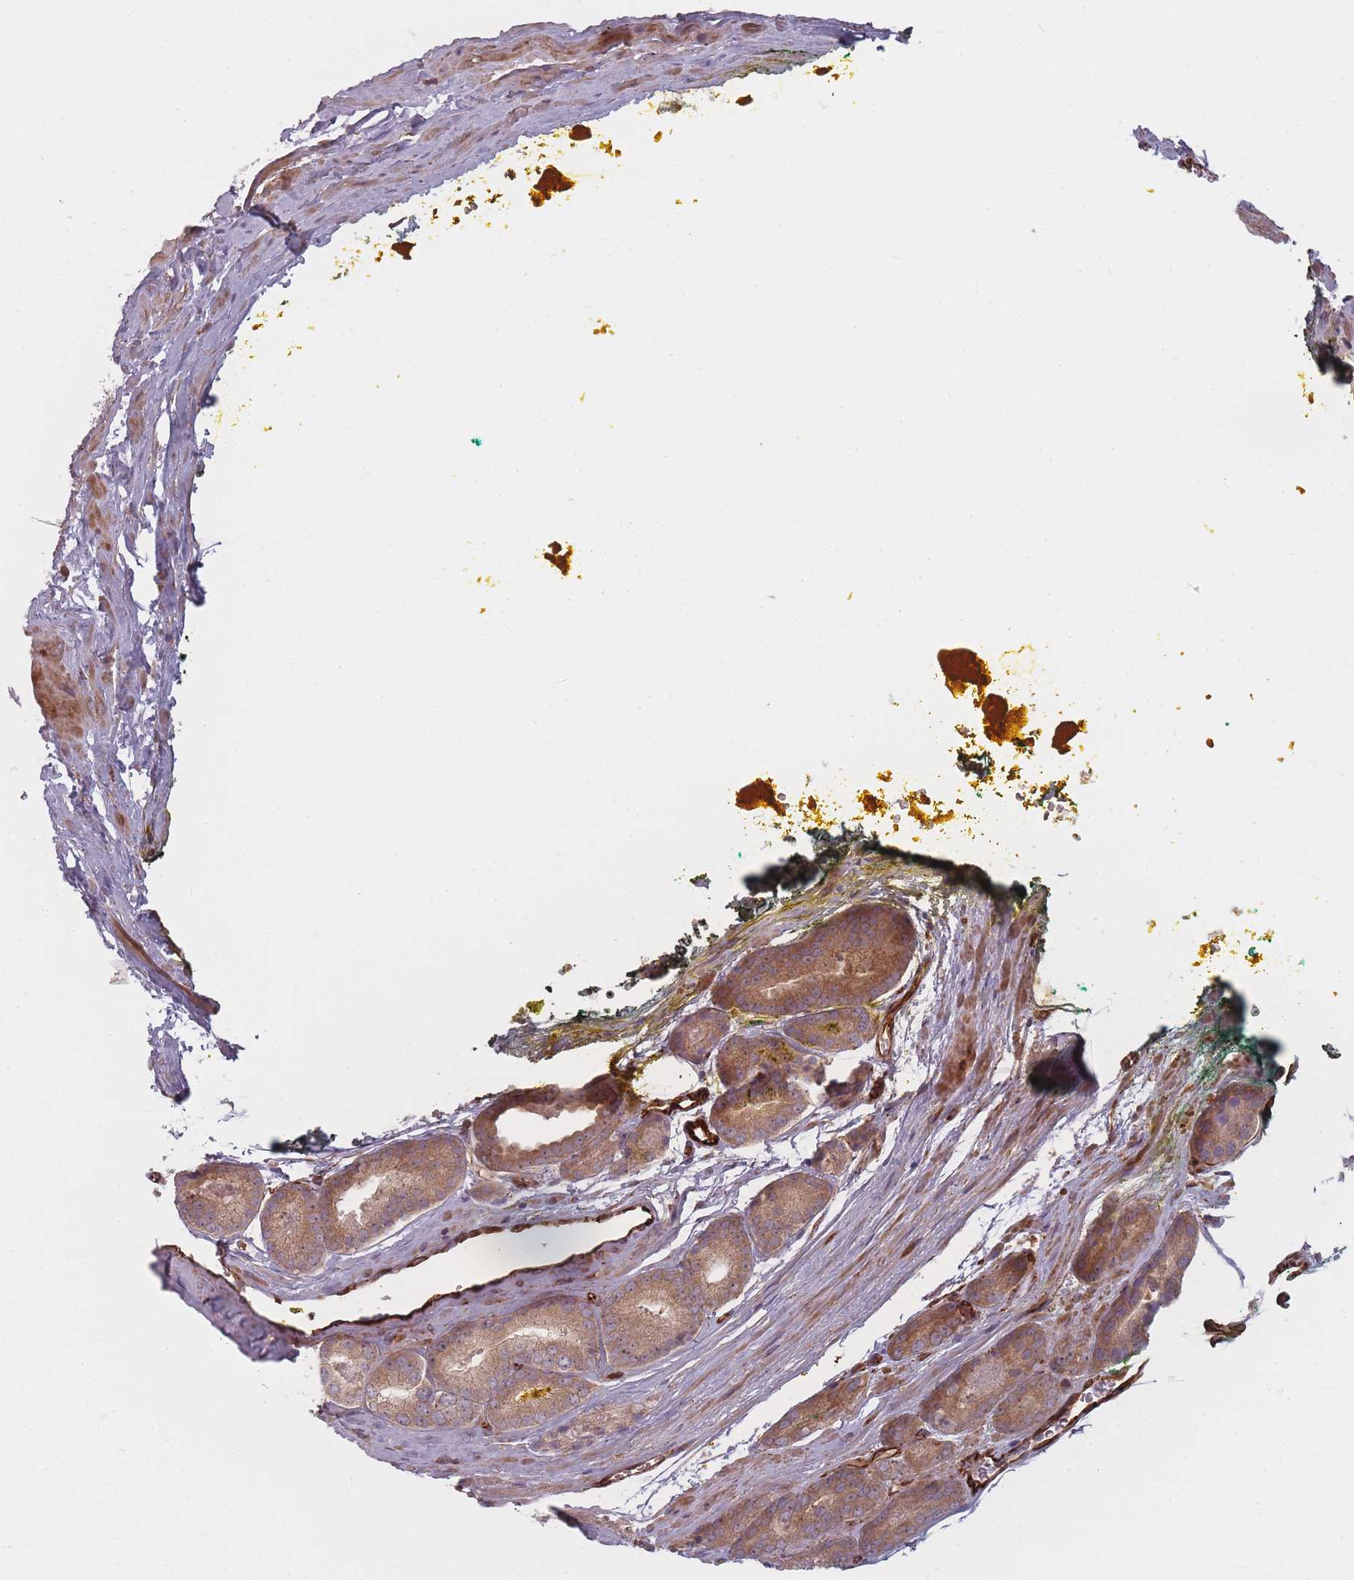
{"staining": {"intensity": "moderate", "quantity": ">75%", "location": "cytoplasmic/membranous"}, "tissue": "prostate cancer", "cell_type": "Tumor cells", "image_type": "cancer", "snomed": [{"axis": "morphology", "description": "Adenocarcinoma, High grade"}, {"axis": "topography", "description": "Prostate"}], "caption": "Protein expression analysis of adenocarcinoma (high-grade) (prostate) reveals moderate cytoplasmic/membranous positivity in about >75% of tumor cells.", "gene": "EEF1AKMT2", "patient": {"sex": "male", "age": 72}}